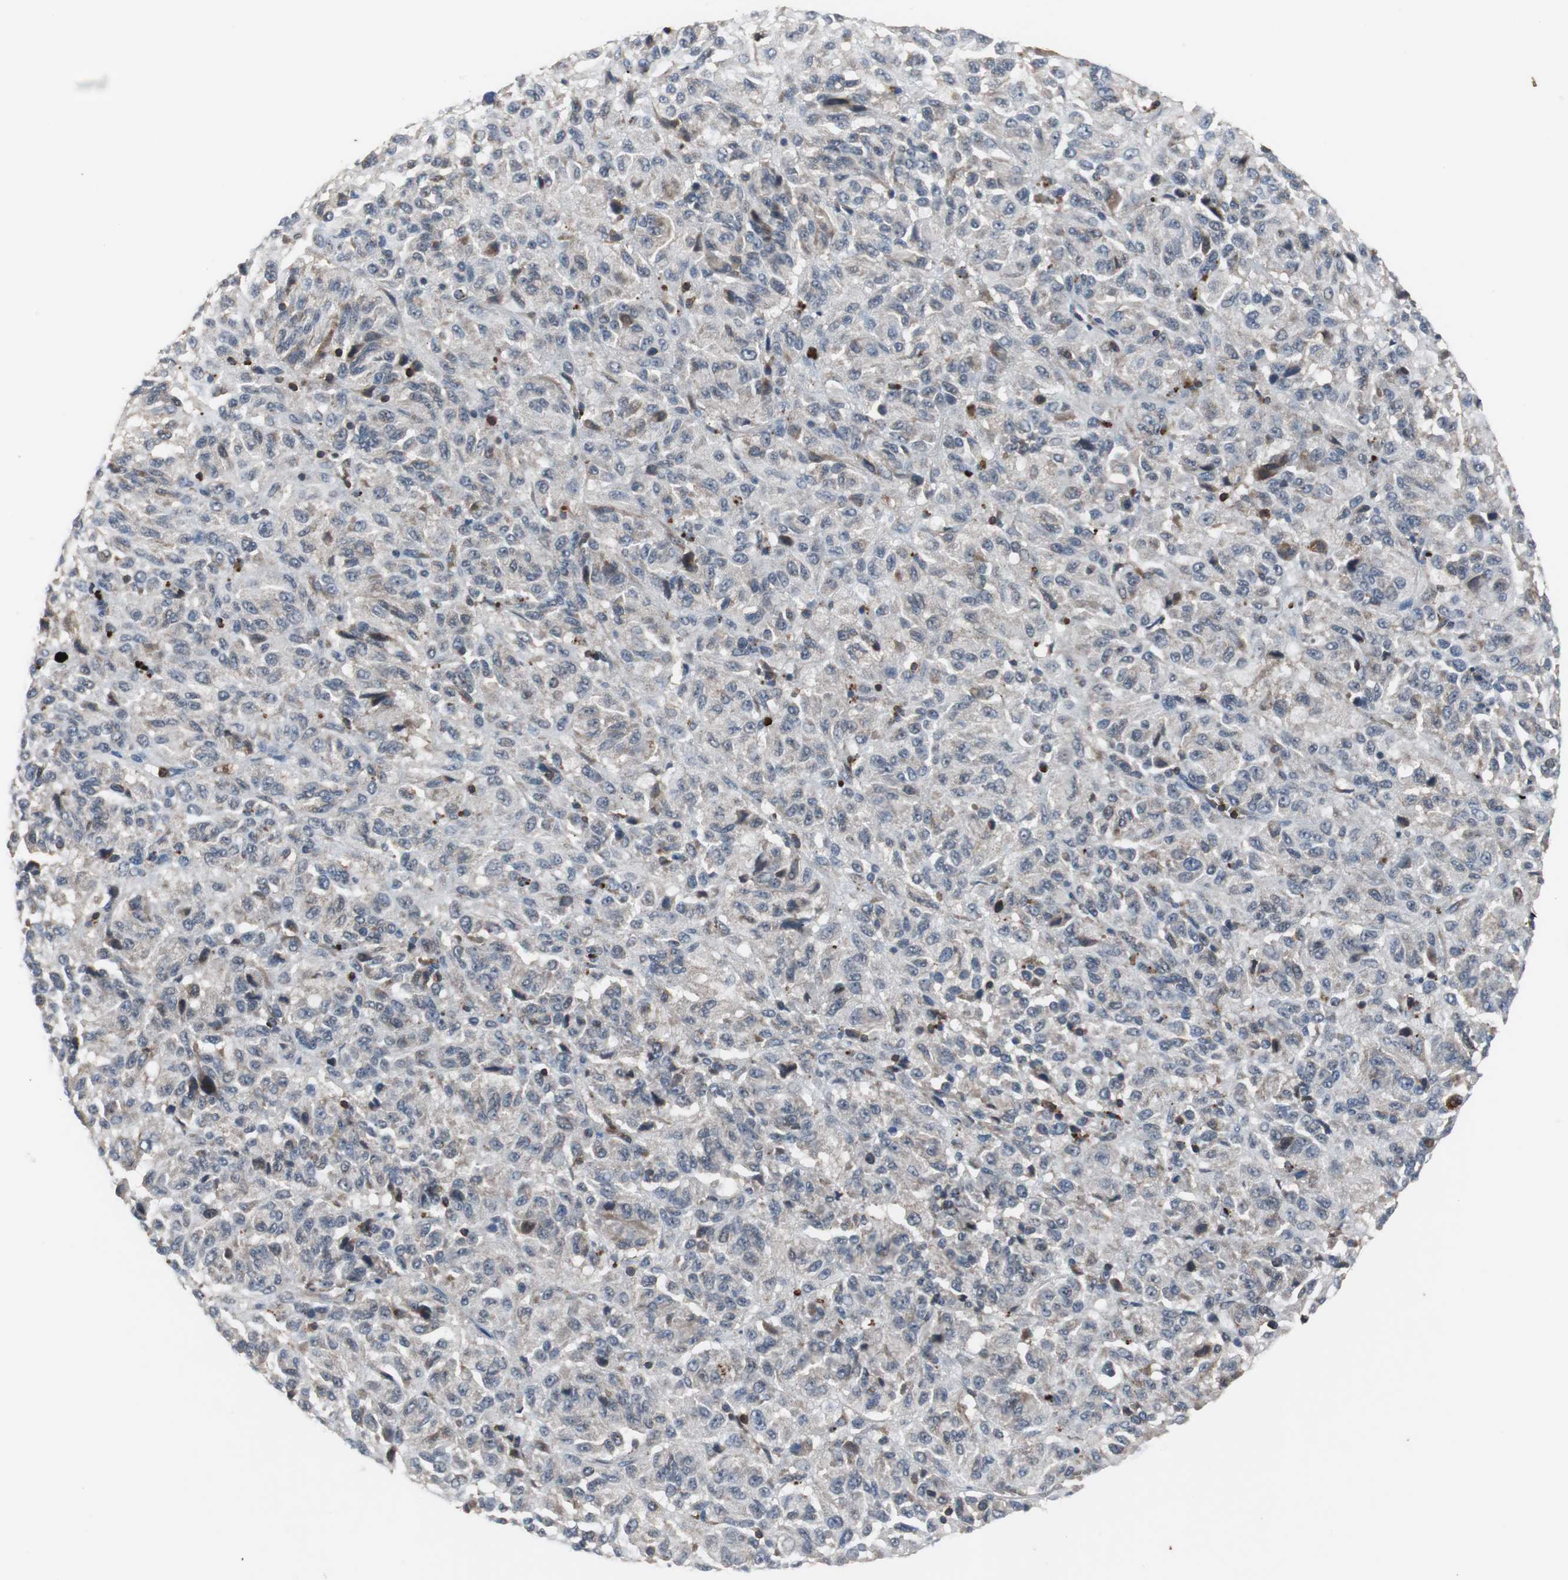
{"staining": {"intensity": "weak", "quantity": "25%-75%", "location": "cytoplasmic/membranous"}, "tissue": "melanoma", "cell_type": "Tumor cells", "image_type": "cancer", "snomed": [{"axis": "morphology", "description": "Malignant melanoma, Metastatic site"}, {"axis": "topography", "description": "Lung"}], "caption": "Human malignant melanoma (metastatic site) stained with a brown dye exhibits weak cytoplasmic/membranous positive staining in approximately 25%-75% of tumor cells.", "gene": "CALB2", "patient": {"sex": "male", "age": 64}}